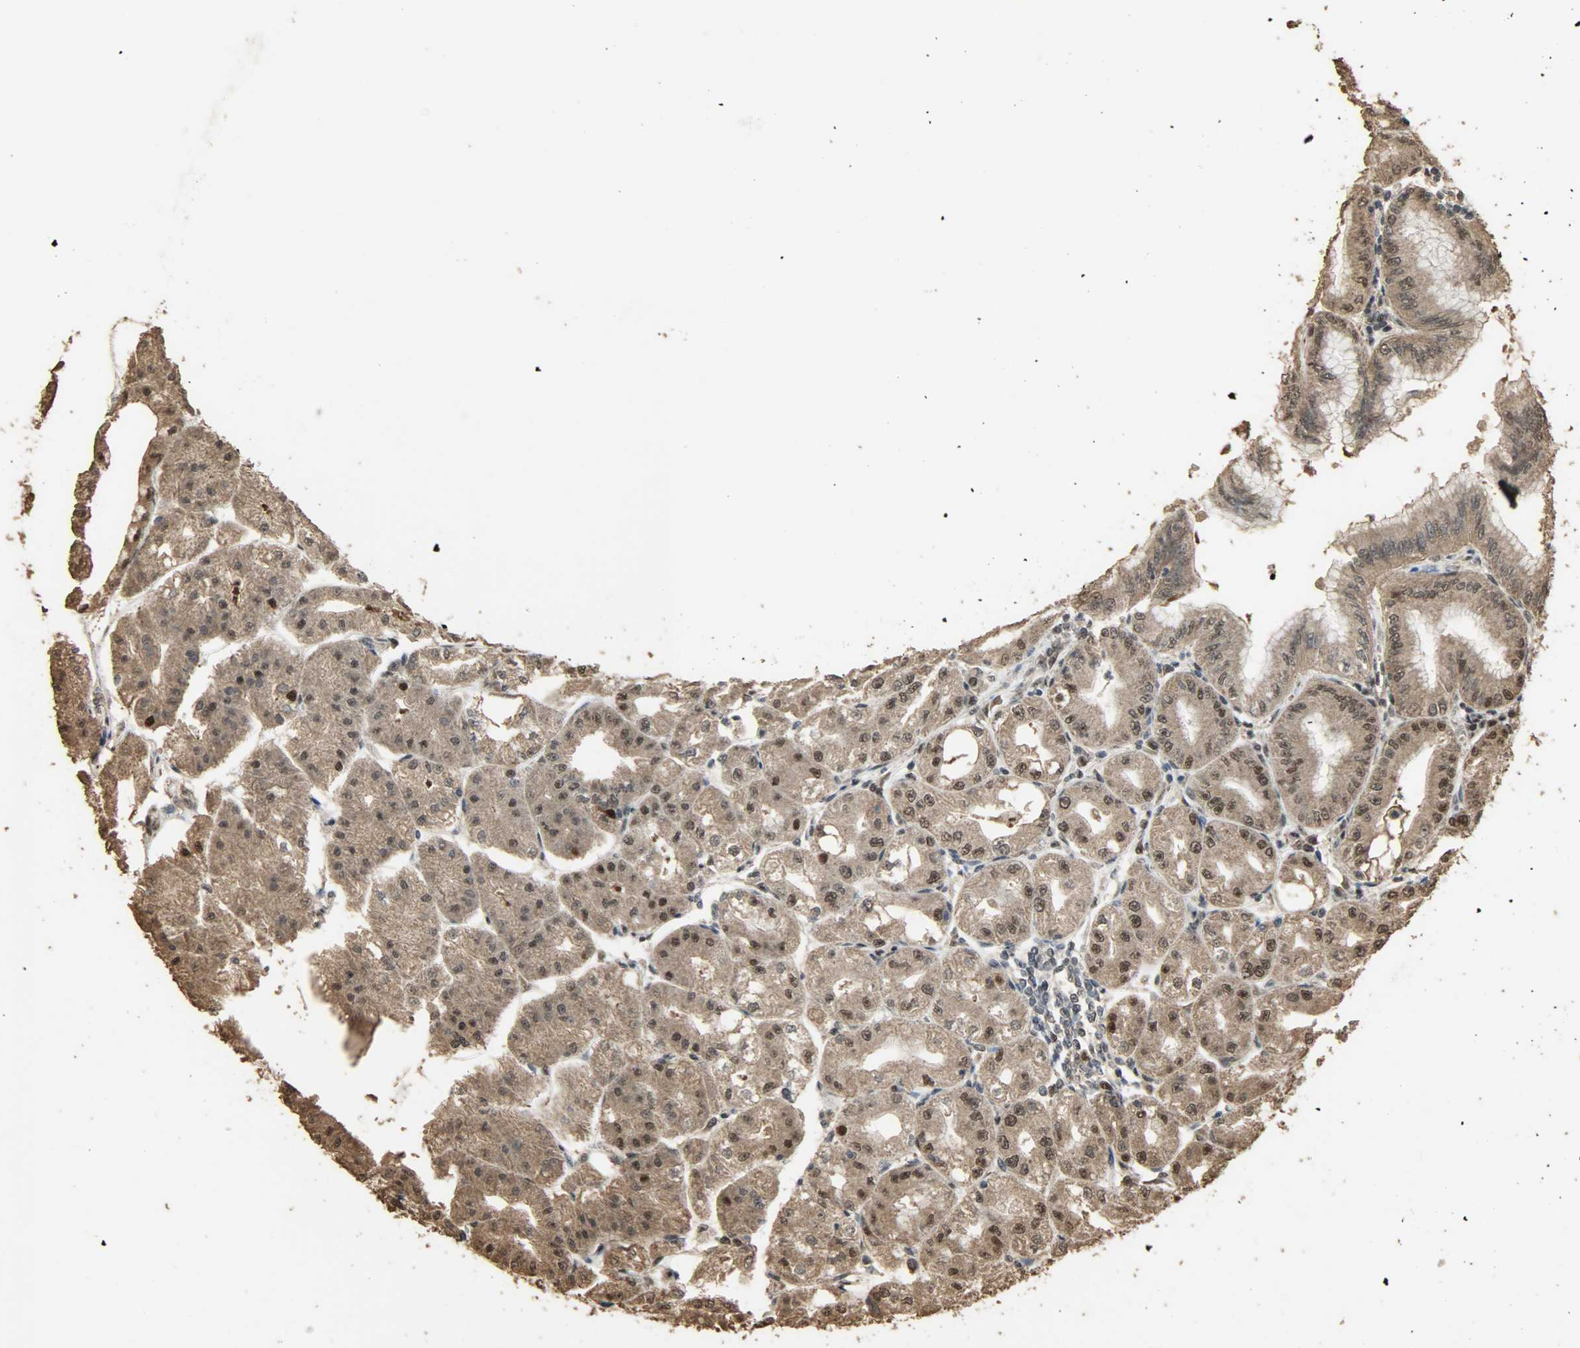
{"staining": {"intensity": "strong", "quantity": ">75%", "location": "cytoplasmic/membranous,nuclear"}, "tissue": "stomach", "cell_type": "Glandular cells", "image_type": "normal", "snomed": [{"axis": "morphology", "description": "Normal tissue, NOS"}, {"axis": "topography", "description": "Stomach, lower"}], "caption": "A photomicrograph showing strong cytoplasmic/membranous,nuclear staining in approximately >75% of glandular cells in normal stomach, as visualized by brown immunohistochemical staining.", "gene": "CCNT2", "patient": {"sex": "male", "age": 71}}